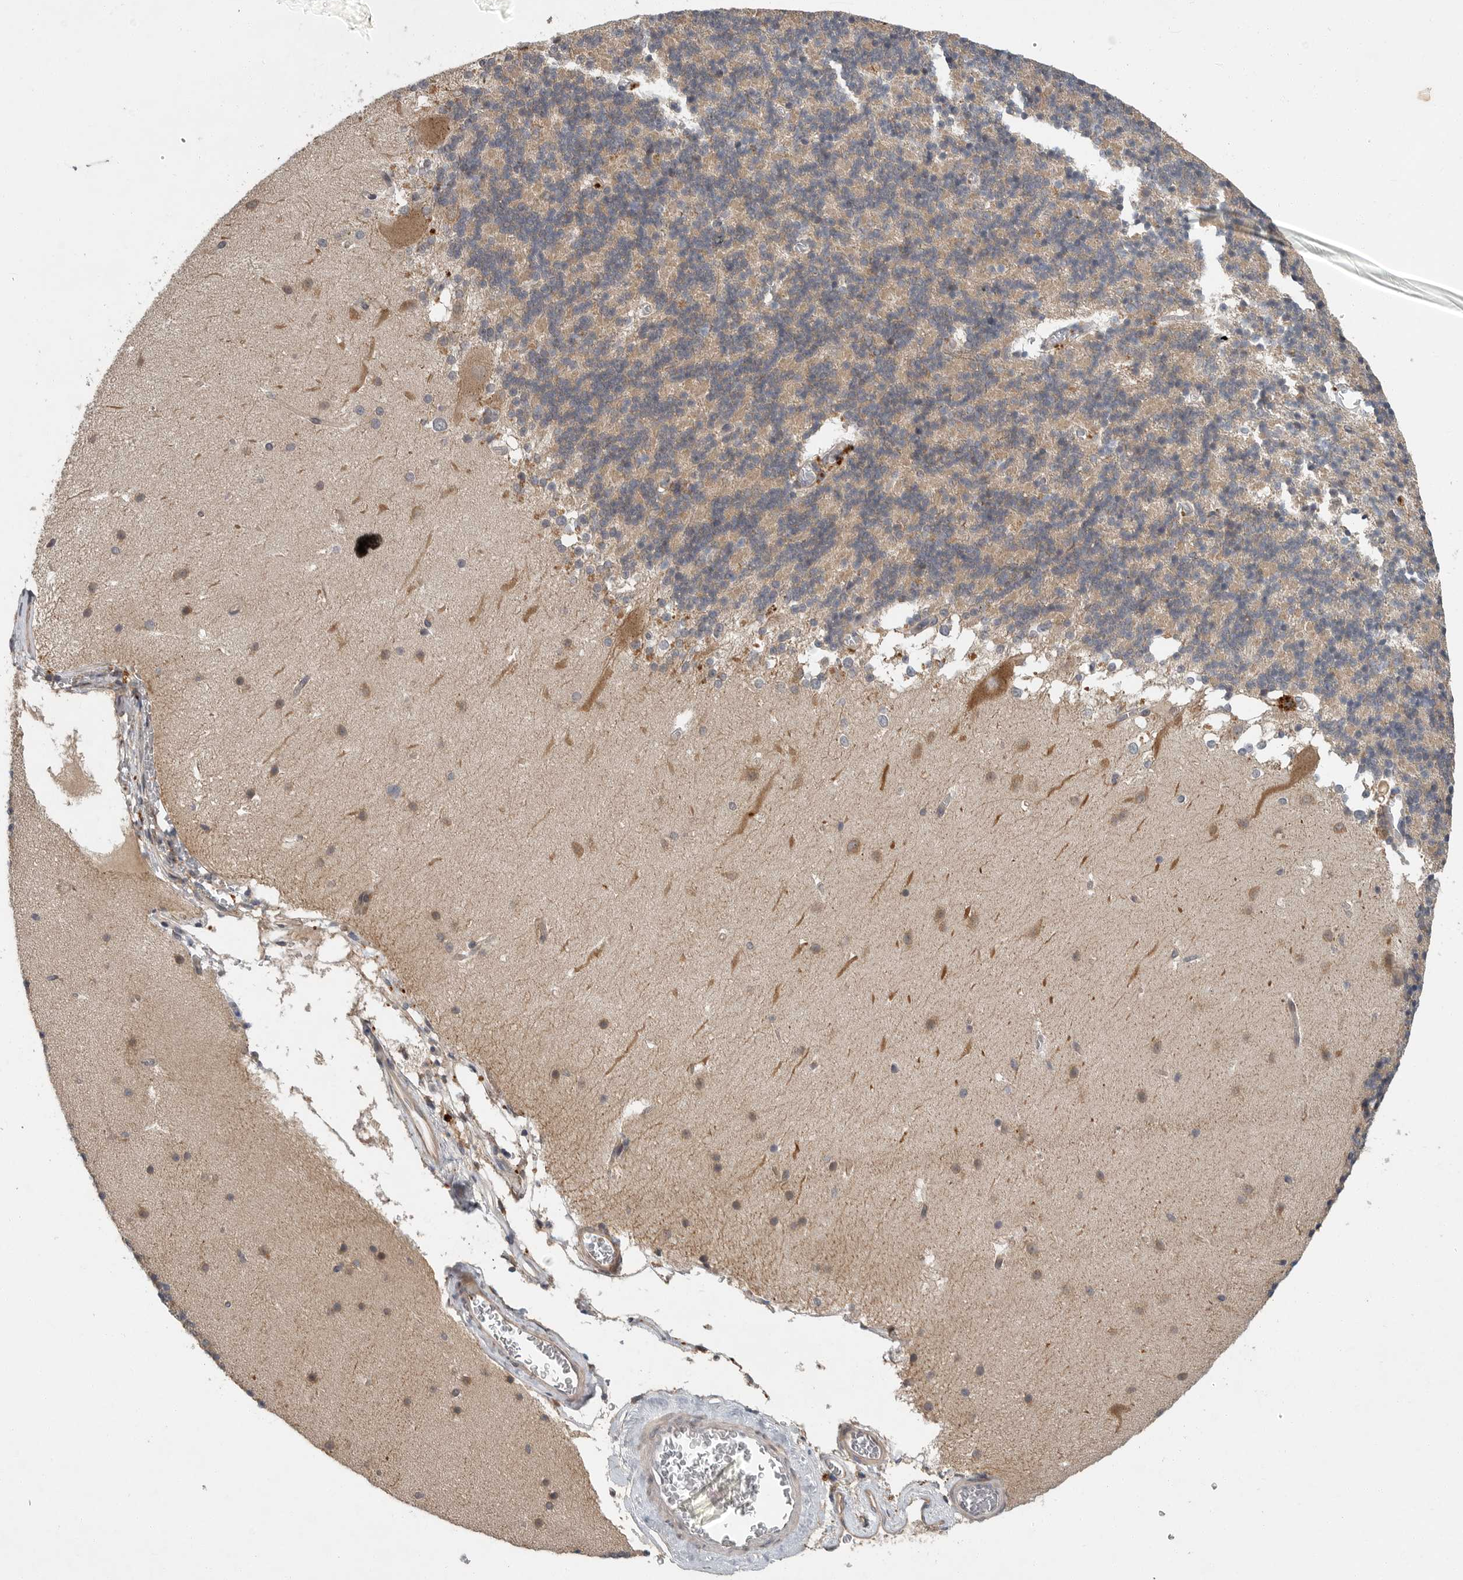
{"staining": {"intensity": "moderate", "quantity": ">75%", "location": "cytoplasmic/membranous"}, "tissue": "cerebellum", "cell_type": "Cells in granular layer", "image_type": "normal", "snomed": [{"axis": "morphology", "description": "Normal tissue, NOS"}, {"axis": "topography", "description": "Cerebellum"}], "caption": "Brown immunohistochemical staining in normal cerebellum shows moderate cytoplasmic/membranous expression in about >75% of cells in granular layer. The staining was performed using DAB, with brown indicating positive protein expression. Nuclei are stained blue with hematoxylin.", "gene": "OSBPL9", "patient": {"sex": "female", "age": 19}}